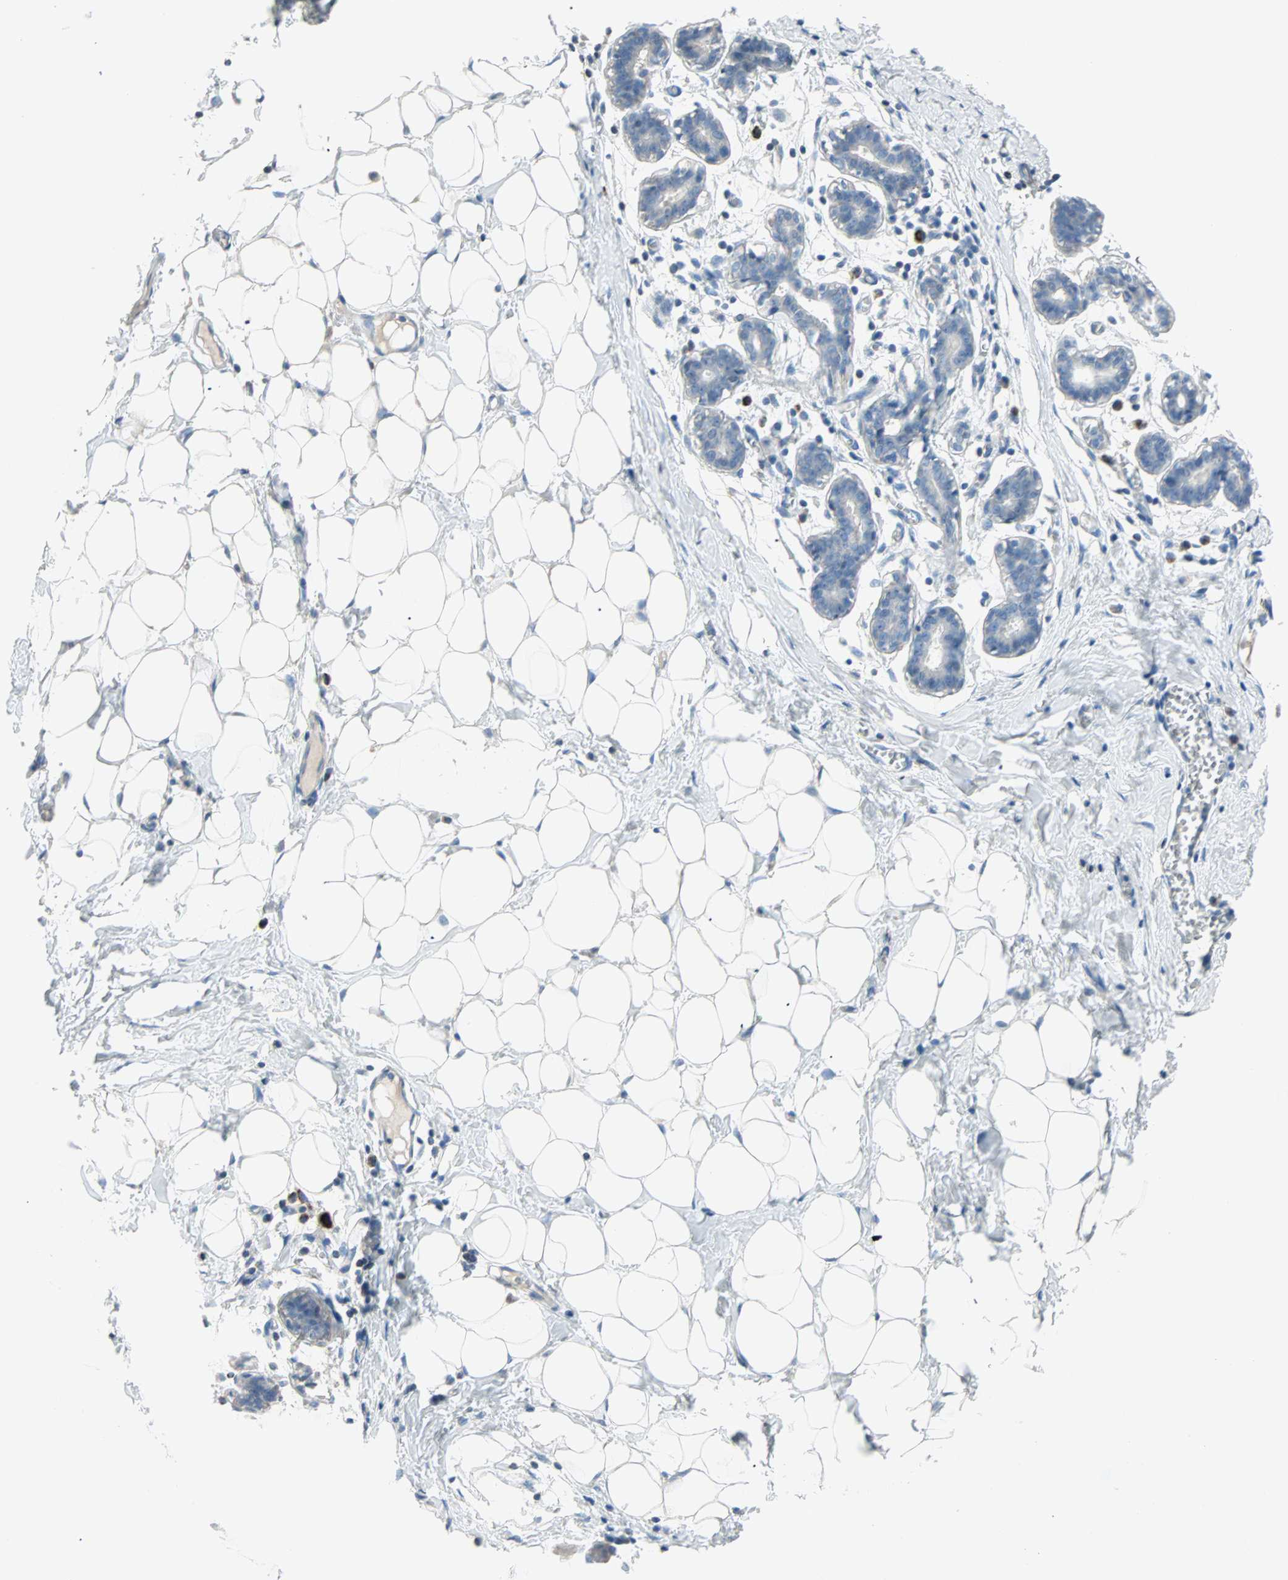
{"staining": {"intensity": "negative", "quantity": "none", "location": "none"}, "tissue": "breast", "cell_type": "Adipocytes", "image_type": "normal", "snomed": [{"axis": "morphology", "description": "Normal tissue, NOS"}, {"axis": "topography", "description": "Breast"}], "caption": "This is a image of immunohistochemistry (IHC) staining of normal breast, which shows no positivity in adipocytes.", "gene": "ACVRL1", "patient": {"sex": "female", "age": 27}}